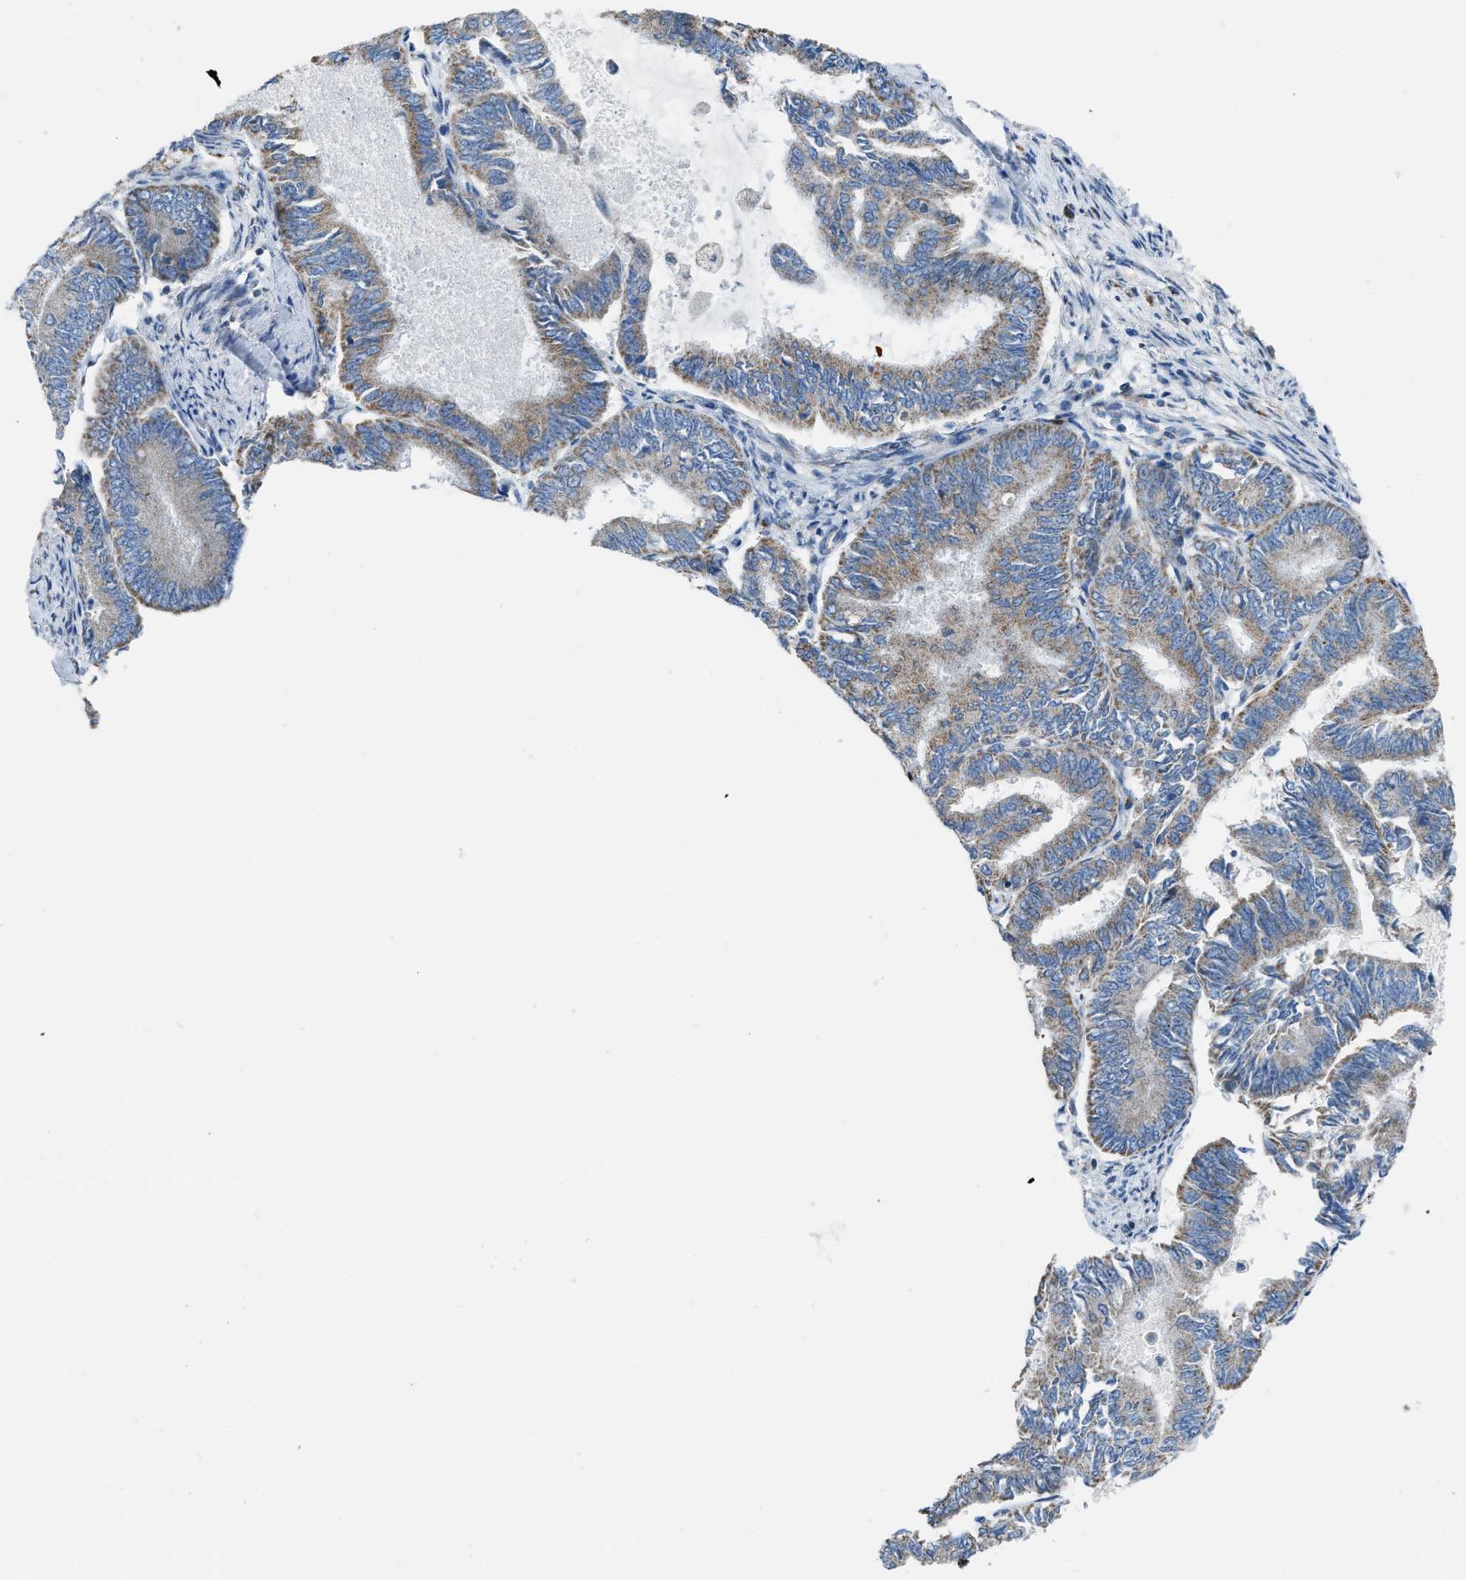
{"staining": {"intensity": "moderate", "quantity": ">75%", "location": "cytoplasmic/membranous"}, "tissue": "endometrial cancer", "cell_type": "Tumor cells", "image_type": "cancer", "snomed": [{"axis": "morphology", "description": "Adenocarcinoma, NOS"}, {"axis": "topography", "description": "Endometrium"}], "caption": "IHC histopathology image of human endometrial adenocarcinoma stained for a protein (brown), which shows medium levels of moderate cytoplasmic/membranous positivity in approximately >75% of tumor cells.", "gene": "ETFB", "patient": {"sex": "female", "age": 86}}